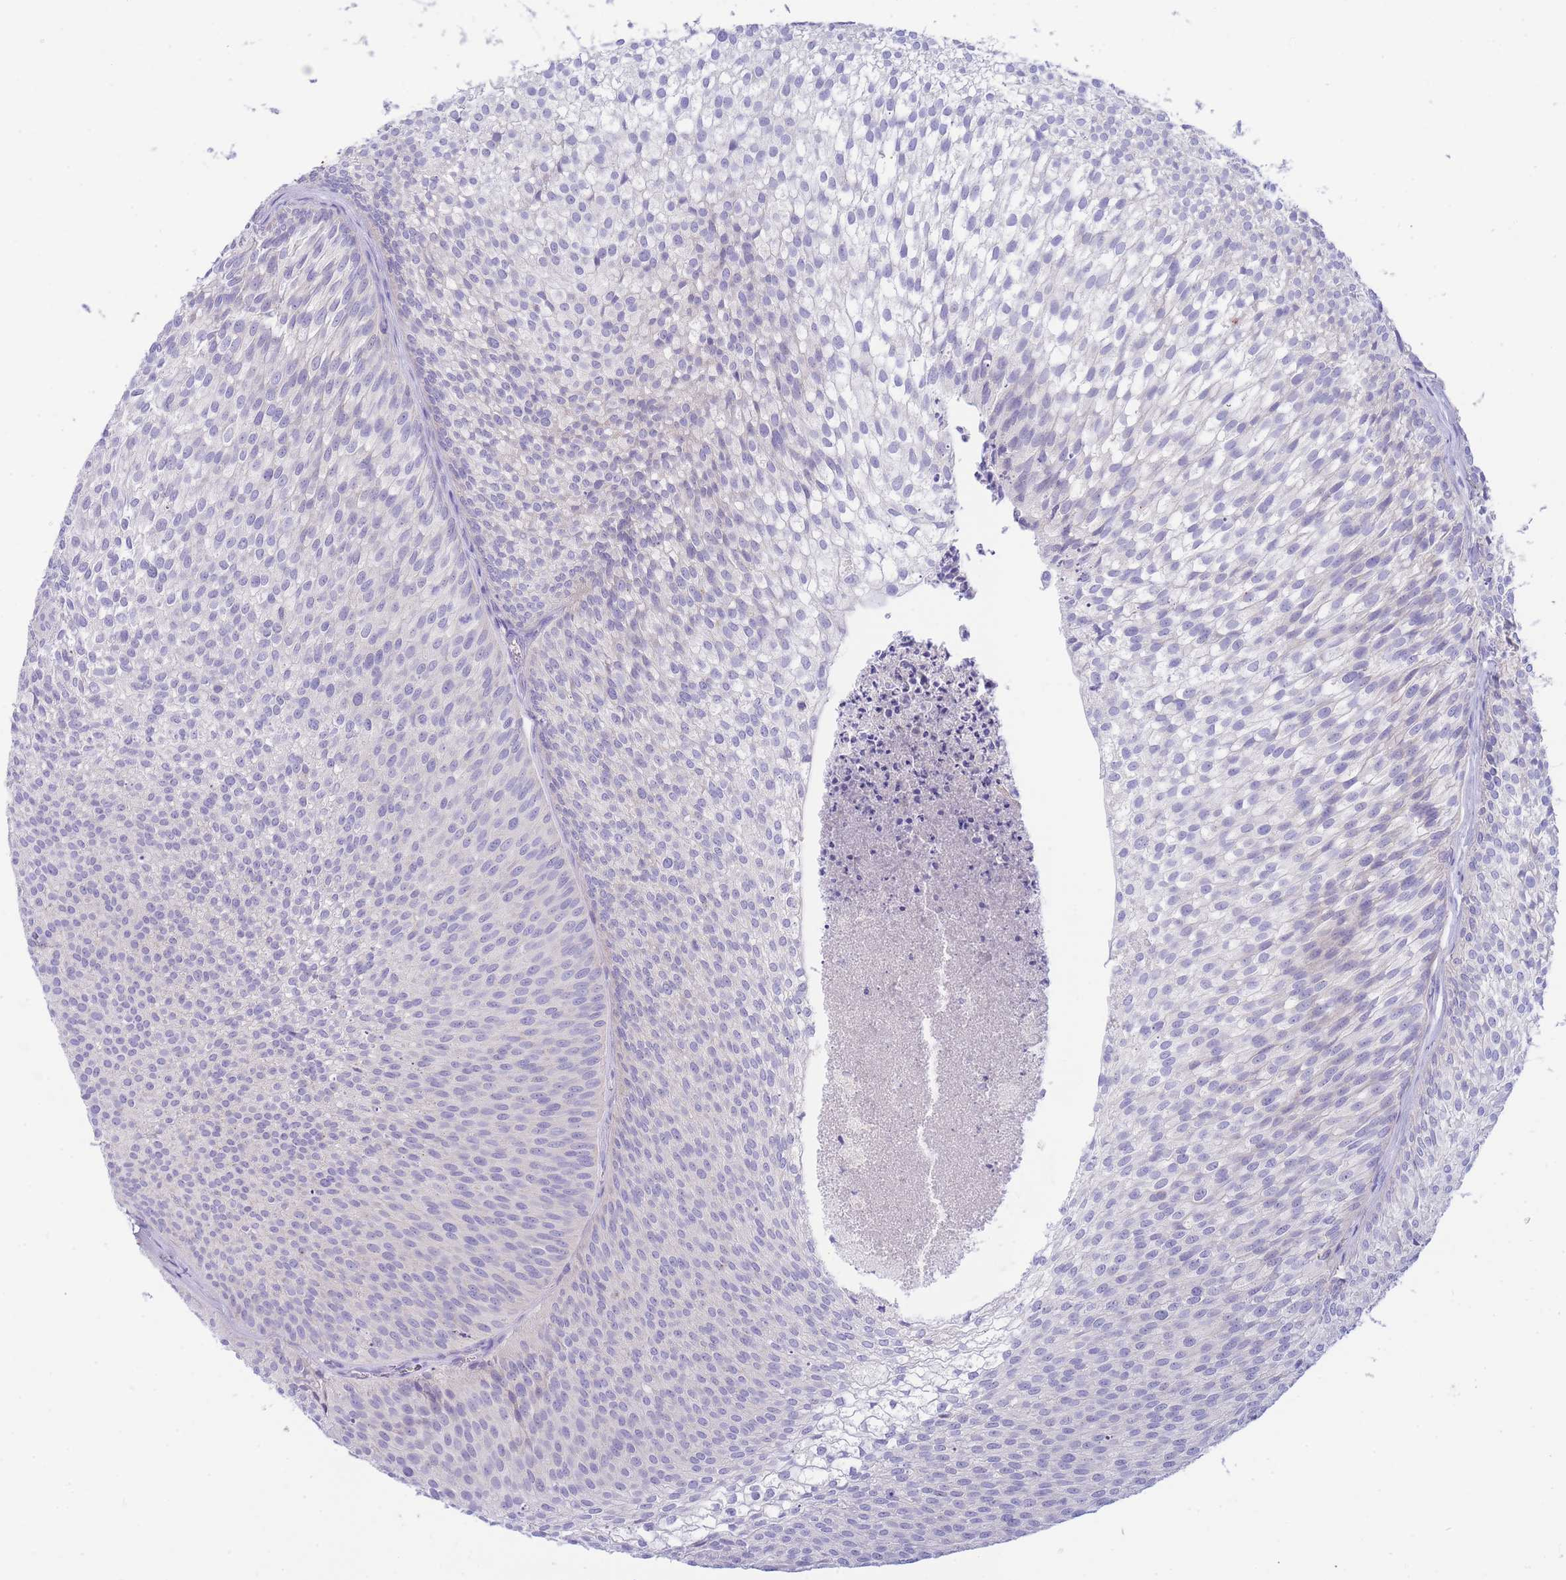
{"staining": {"intensity": "negative", "quantity": "none", "location": "none"}, "tissue": "urothelial cancer", "cell_type": "Tumor cells", "image_type": "cancer", "snomed": [{"axis": "morphology", "description": "Urothelial carcinoma, Low grade"}, {"axis": "topography", "description": "Urinary bladder"}], "caption": "There is no significant staining in tumor cells of urothelial cancer. Brightfield microscopy of immunohistochemistry stained with DAB (3,3'-diaminobenzidine) (brown) and hematoxylin (blue), captured at high magnification.", "gene": "PCDHB3", "patient": {"sex": "male", "age": 91}}